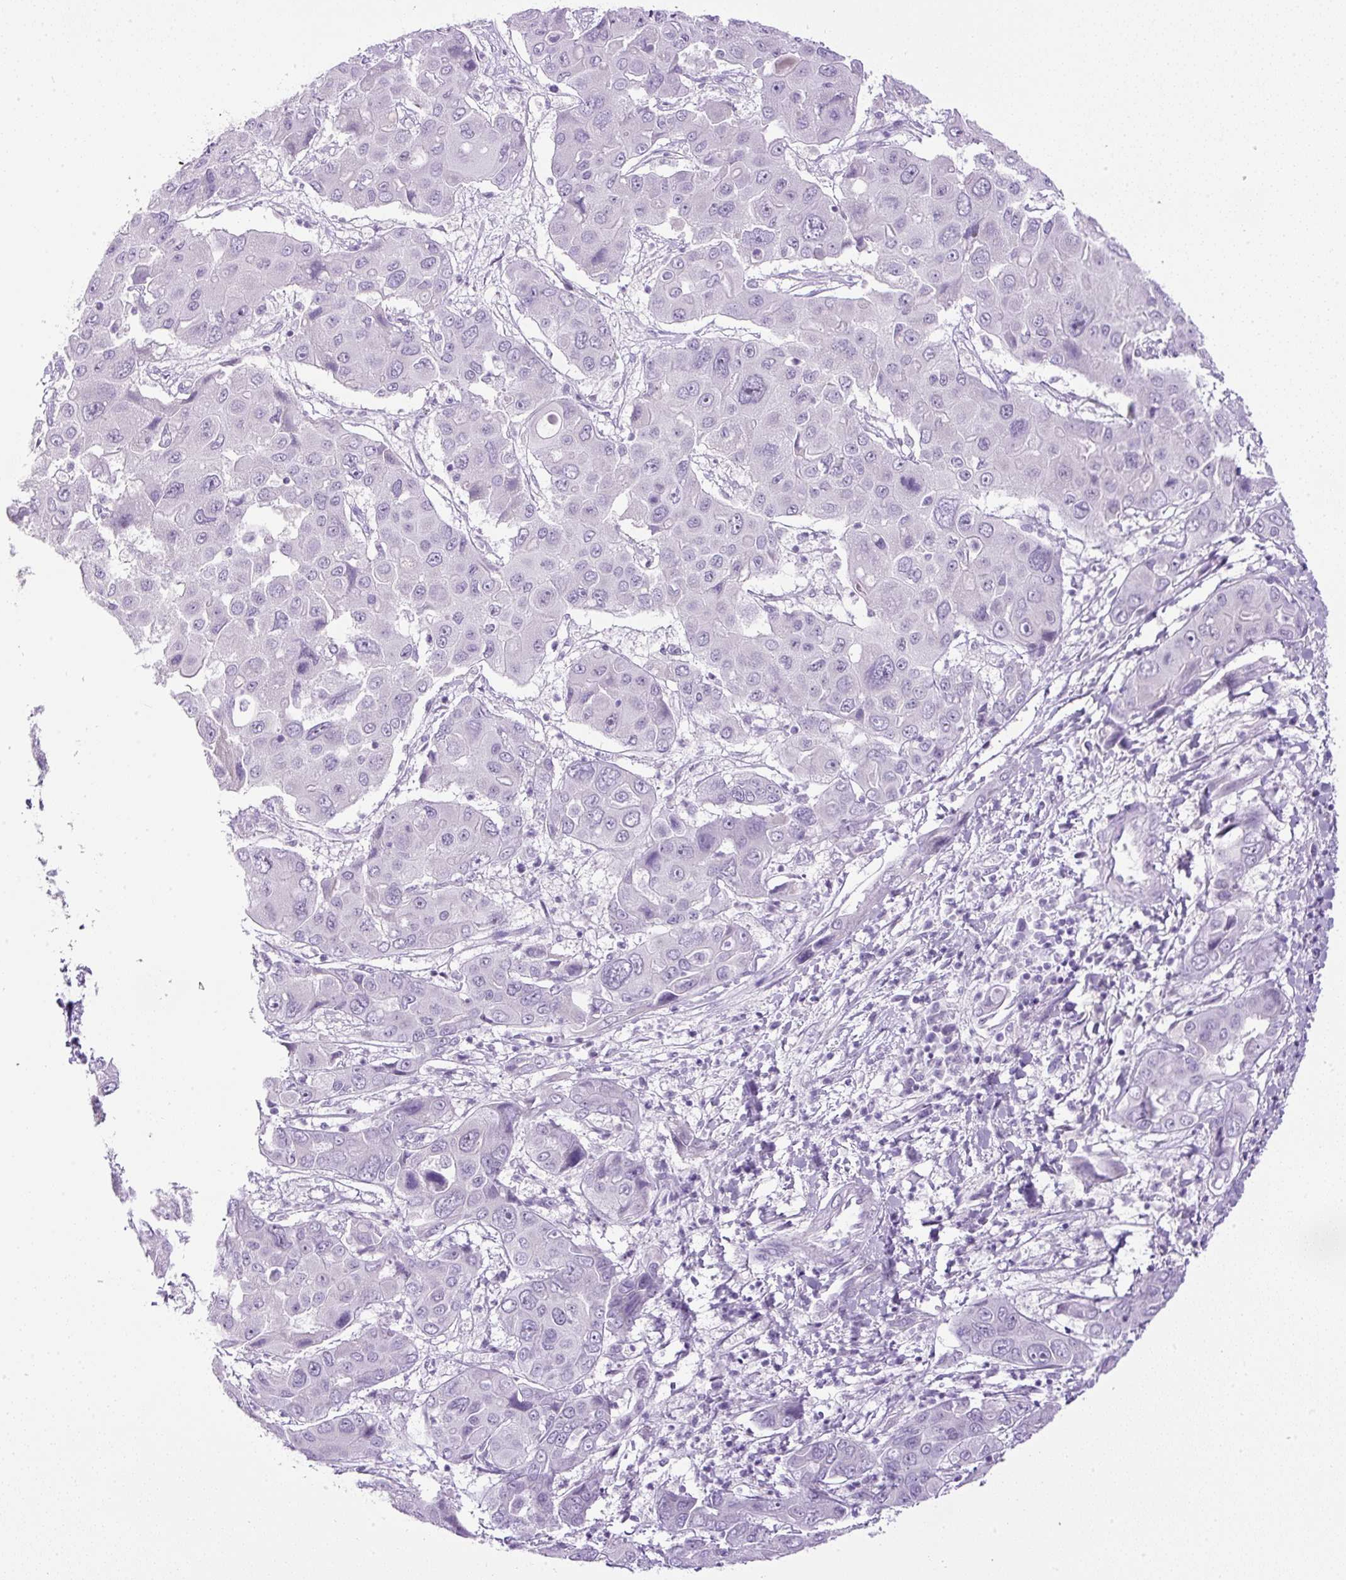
{"staining": {"intensity": "negative", "quantity": "none", "location": "none"}, "tissue": "liver cancer", "cell_type": "Tumor cells", "image_type": "cancer", "snomed": [{"axis": "morphology", "description": "Cholangiocarcinoma"}, {"axis": "topography", "description": "Liver"}], "caption": "High magnification brightfield microscopy of cholangiocarcinoma (liver) stained with DAB (brown) and counterstained with hematoxylin (blue): tumor cells show no significant staining.", "gene": "RHBDD2", "patient": {"sex": "male", "age": 67}}